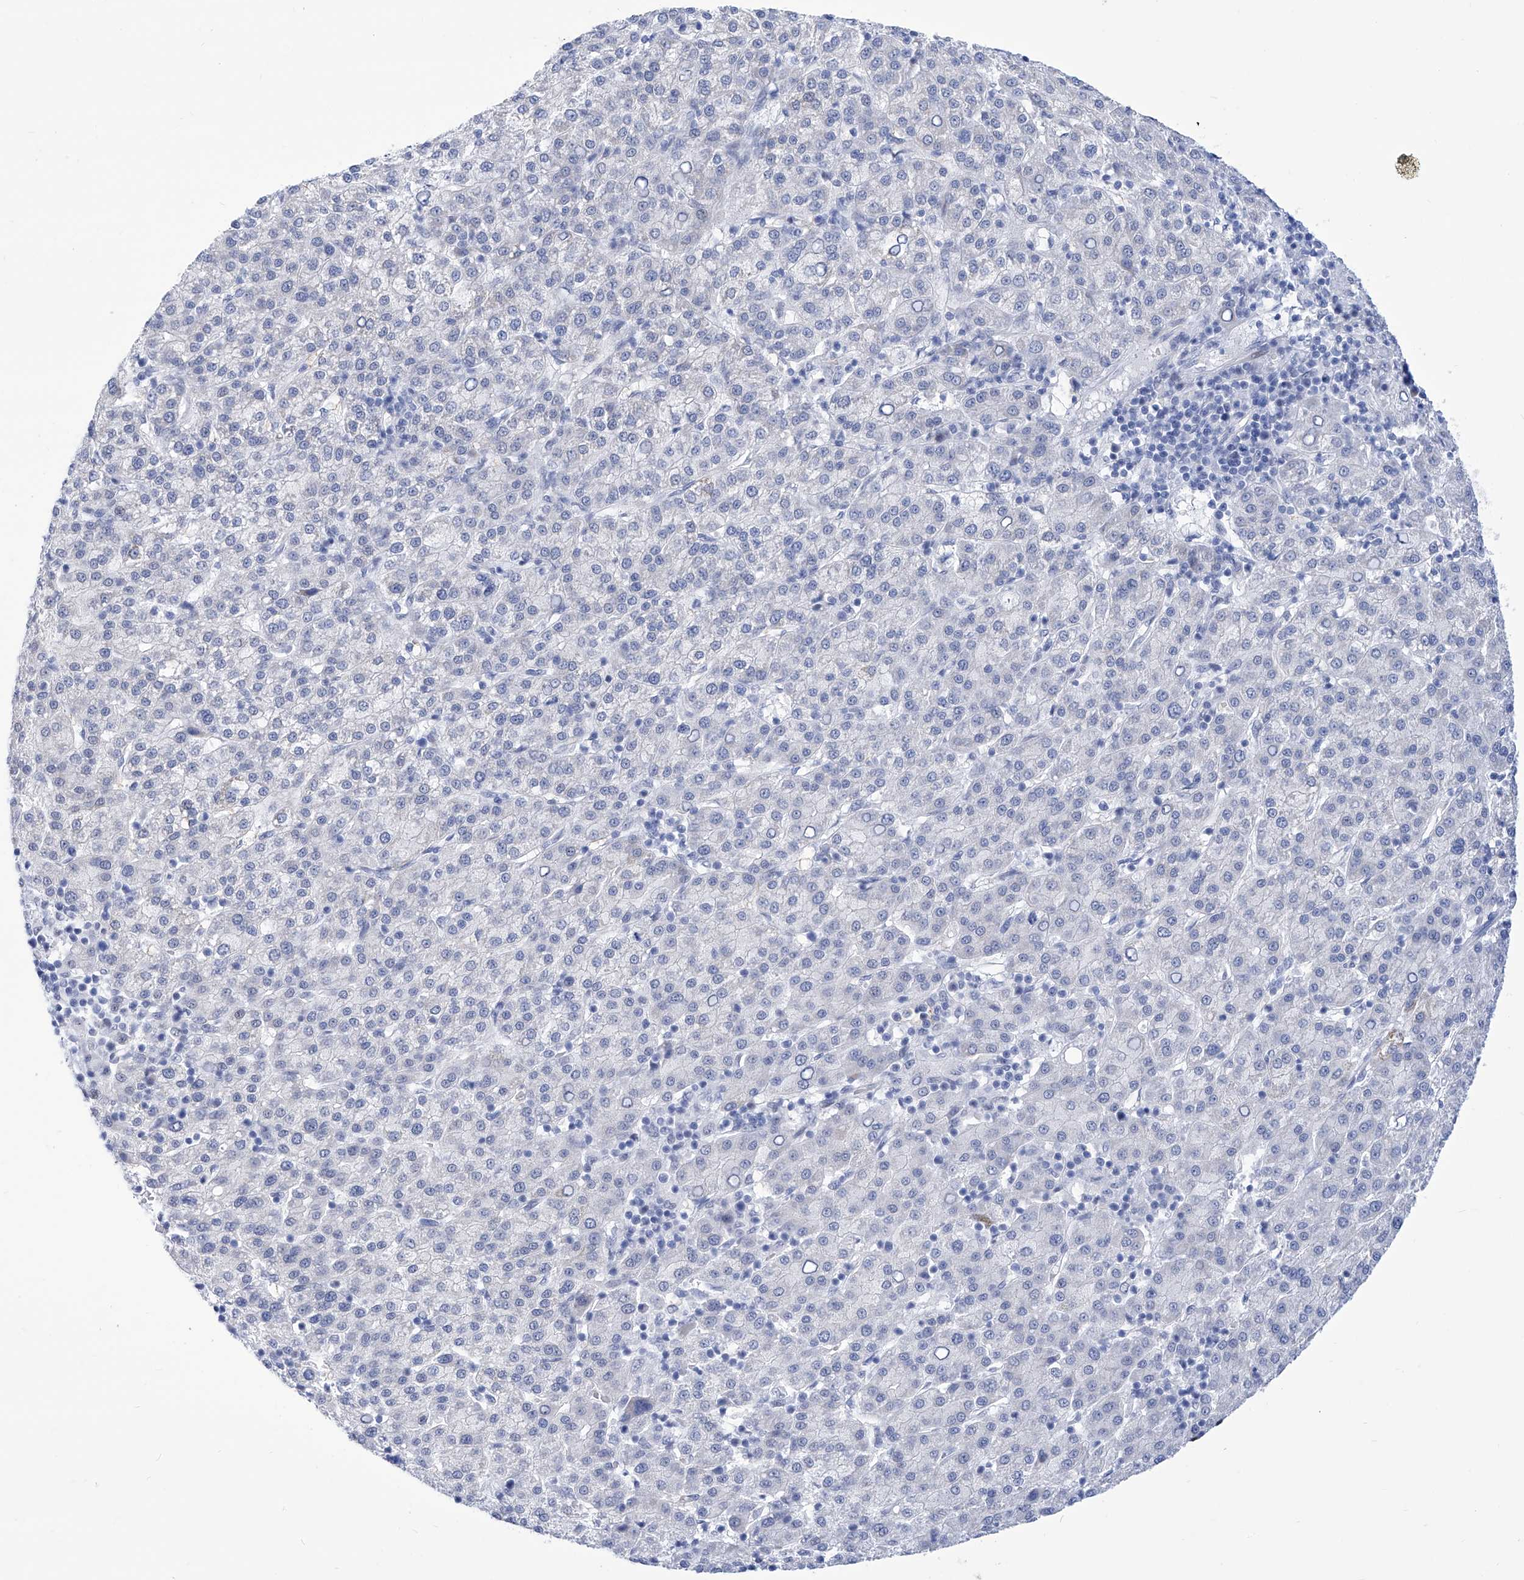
{"staining": {"intensity": "negative", "quantity": "none", "location": "none"}, "tissue": "liver cancer", "cell_type": "Tumor cells", "image_type": "cancer", "snomed": [{"axis": "morphology", "description": "Carcinoma, Hepatocellular, NOS"}, {"axis": "topography", "description": "Liver"}], "caption": "A high-resolution image shows immunohistochemistry (IHC) staining of hepatocellular carcinoma (liver), which displays no significant positivity in tumor cells.", "gene": "SART1", "patient": {"sex": "female", "age": 58}}